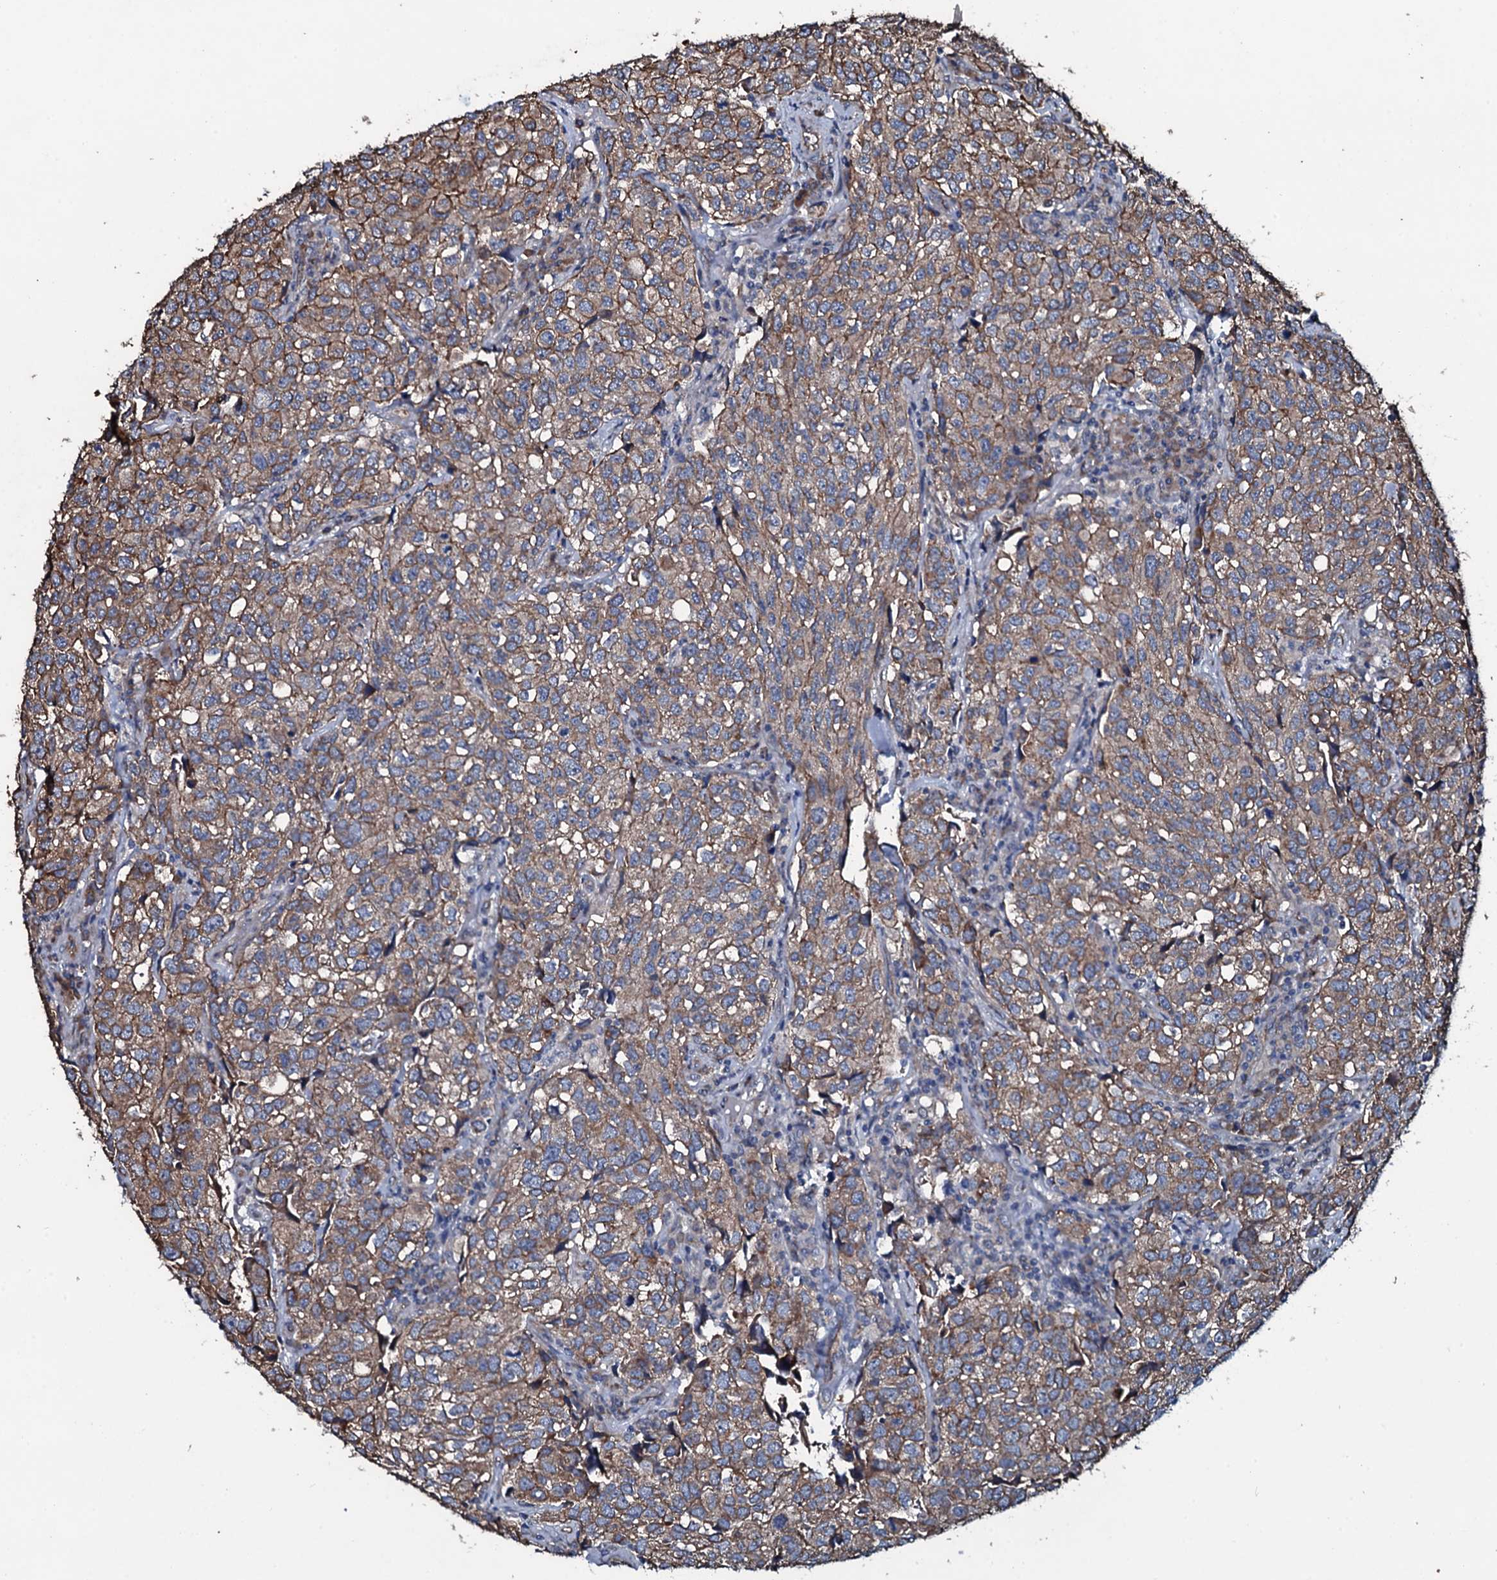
{"staining": {"intensity": "moderate", "quantity": ">75%", "location": "cytoplasmic/membranous"}, "tissue": "urothelial cancer", "cell_type": "Tumor cells", "image_type": "cancer", "snomed": [{"axis": "morphology", "description": "Urothelial carcinoma, High grade"}, {"axis": "topography", "description": "Urinary bladder"}], "caption": "Approximately >75% of tumor cells in high-grade urothelial carcinoma demonstrate moderate cytoplasmic/membranous protein expression as visualized by brown immunohistochemical staining.", "gene": "DMAC2", "patient": {"sex": "female", "age": 75}}